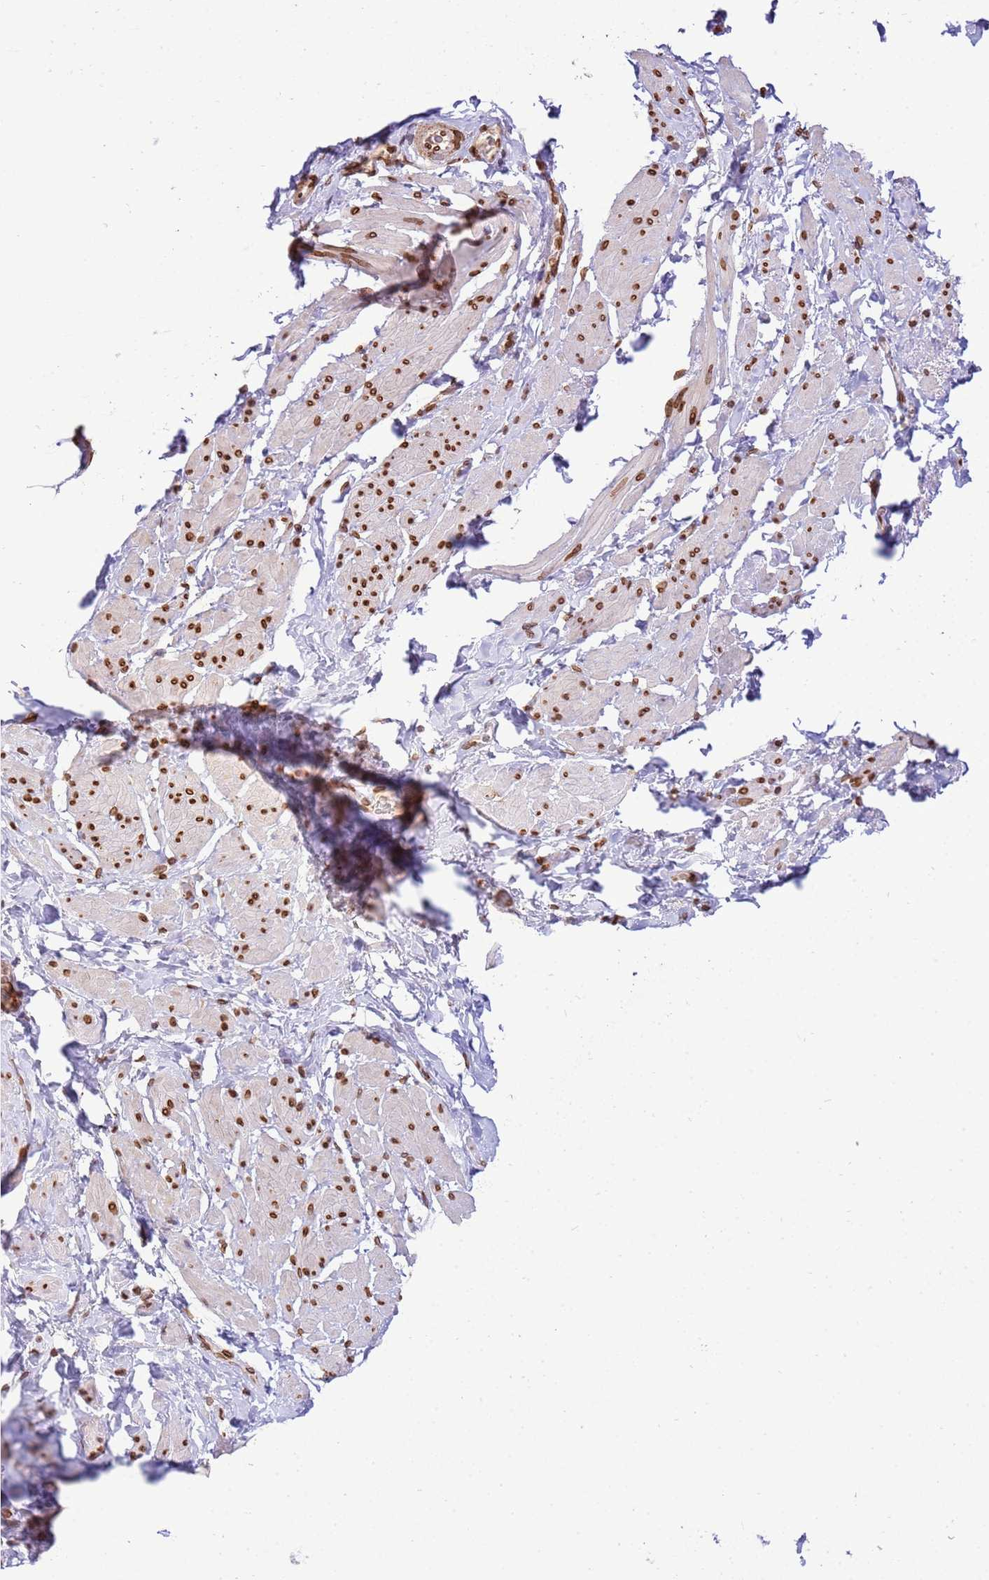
{"staining": {"intensity": "strong", "quantity": ">75%", "location": "cytoplasmic/membranous,nuclear"}, "tissue": "smooth muscle", "cell_type": "Smooth muscle cells", "image_type": "normal", "snomed": [{"axis": "morphology", "description": "Normal tissue, NOS"}, {"axis": "topography", "description": "Smooth muscle"}, {"axis": "topography", "description": "Peripheral nerve tissue"}], "caption": "Strong cytoplasmic/membranous,nuclear positivity for a protein is seen in about >75% of smooth muscle cells of benign smooth muscle using immunohistochemistry (IHC).", "gene": "TMEM47", "patient": {"sex": "male", "age": 69}}